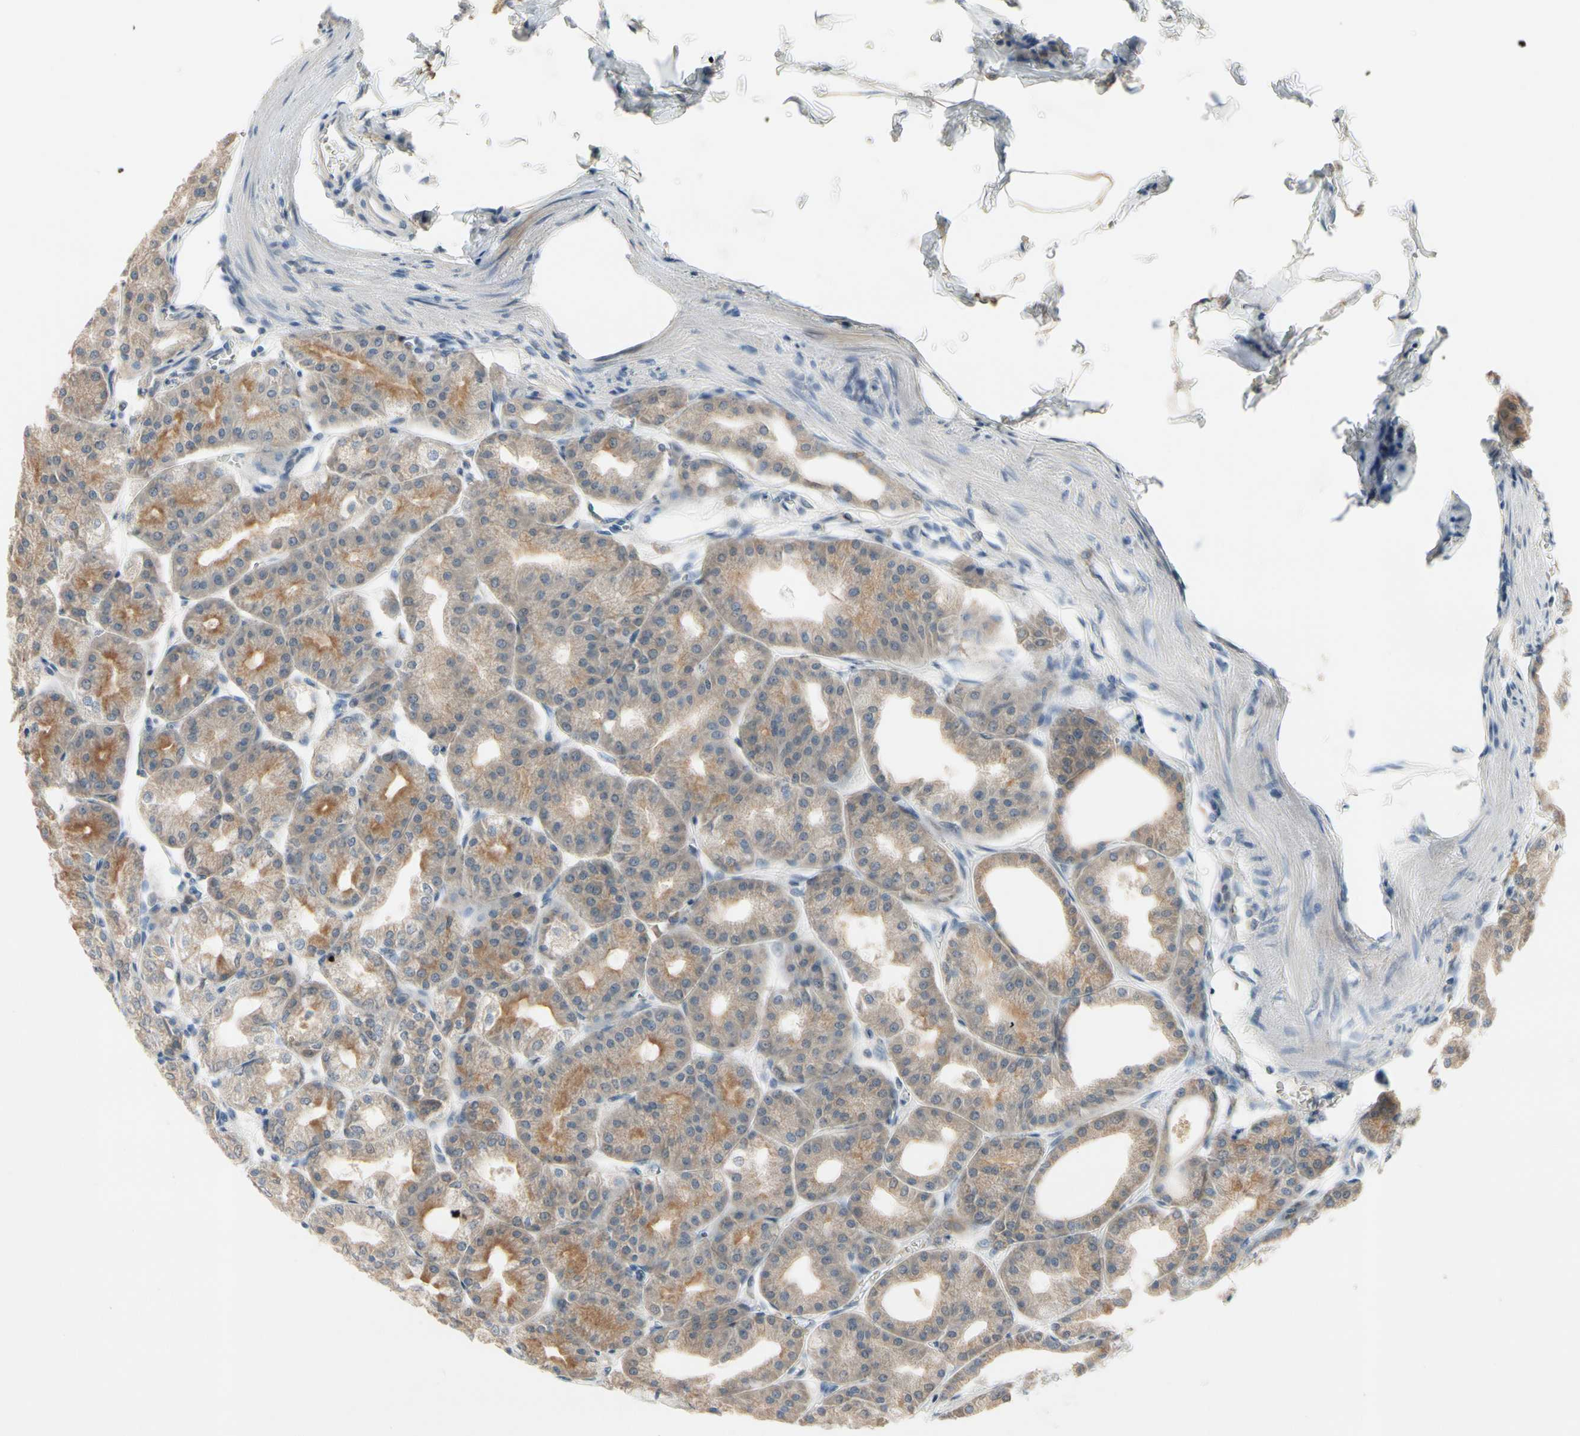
{"staining": {"intensity": "weak", "quantity": ">75%", "location": "cytoplasmic/membranous"}, "tissue": "stomach", "cell_type": "Glandular cells", "image_type": "normal", "snomed": [{"axis": "morphology", "description": "Normal tissue, NOS"}, {"axis": "topography", "description": "Stomach, lower"}], "caption": "Immunohistochemical staining of normal stomach reveals weak cytoplasmic/membranous protein expression in about >75% of glandular cells.", "gene": "PIP5K1B", "patient": {"sex": "male", "age": 71}}